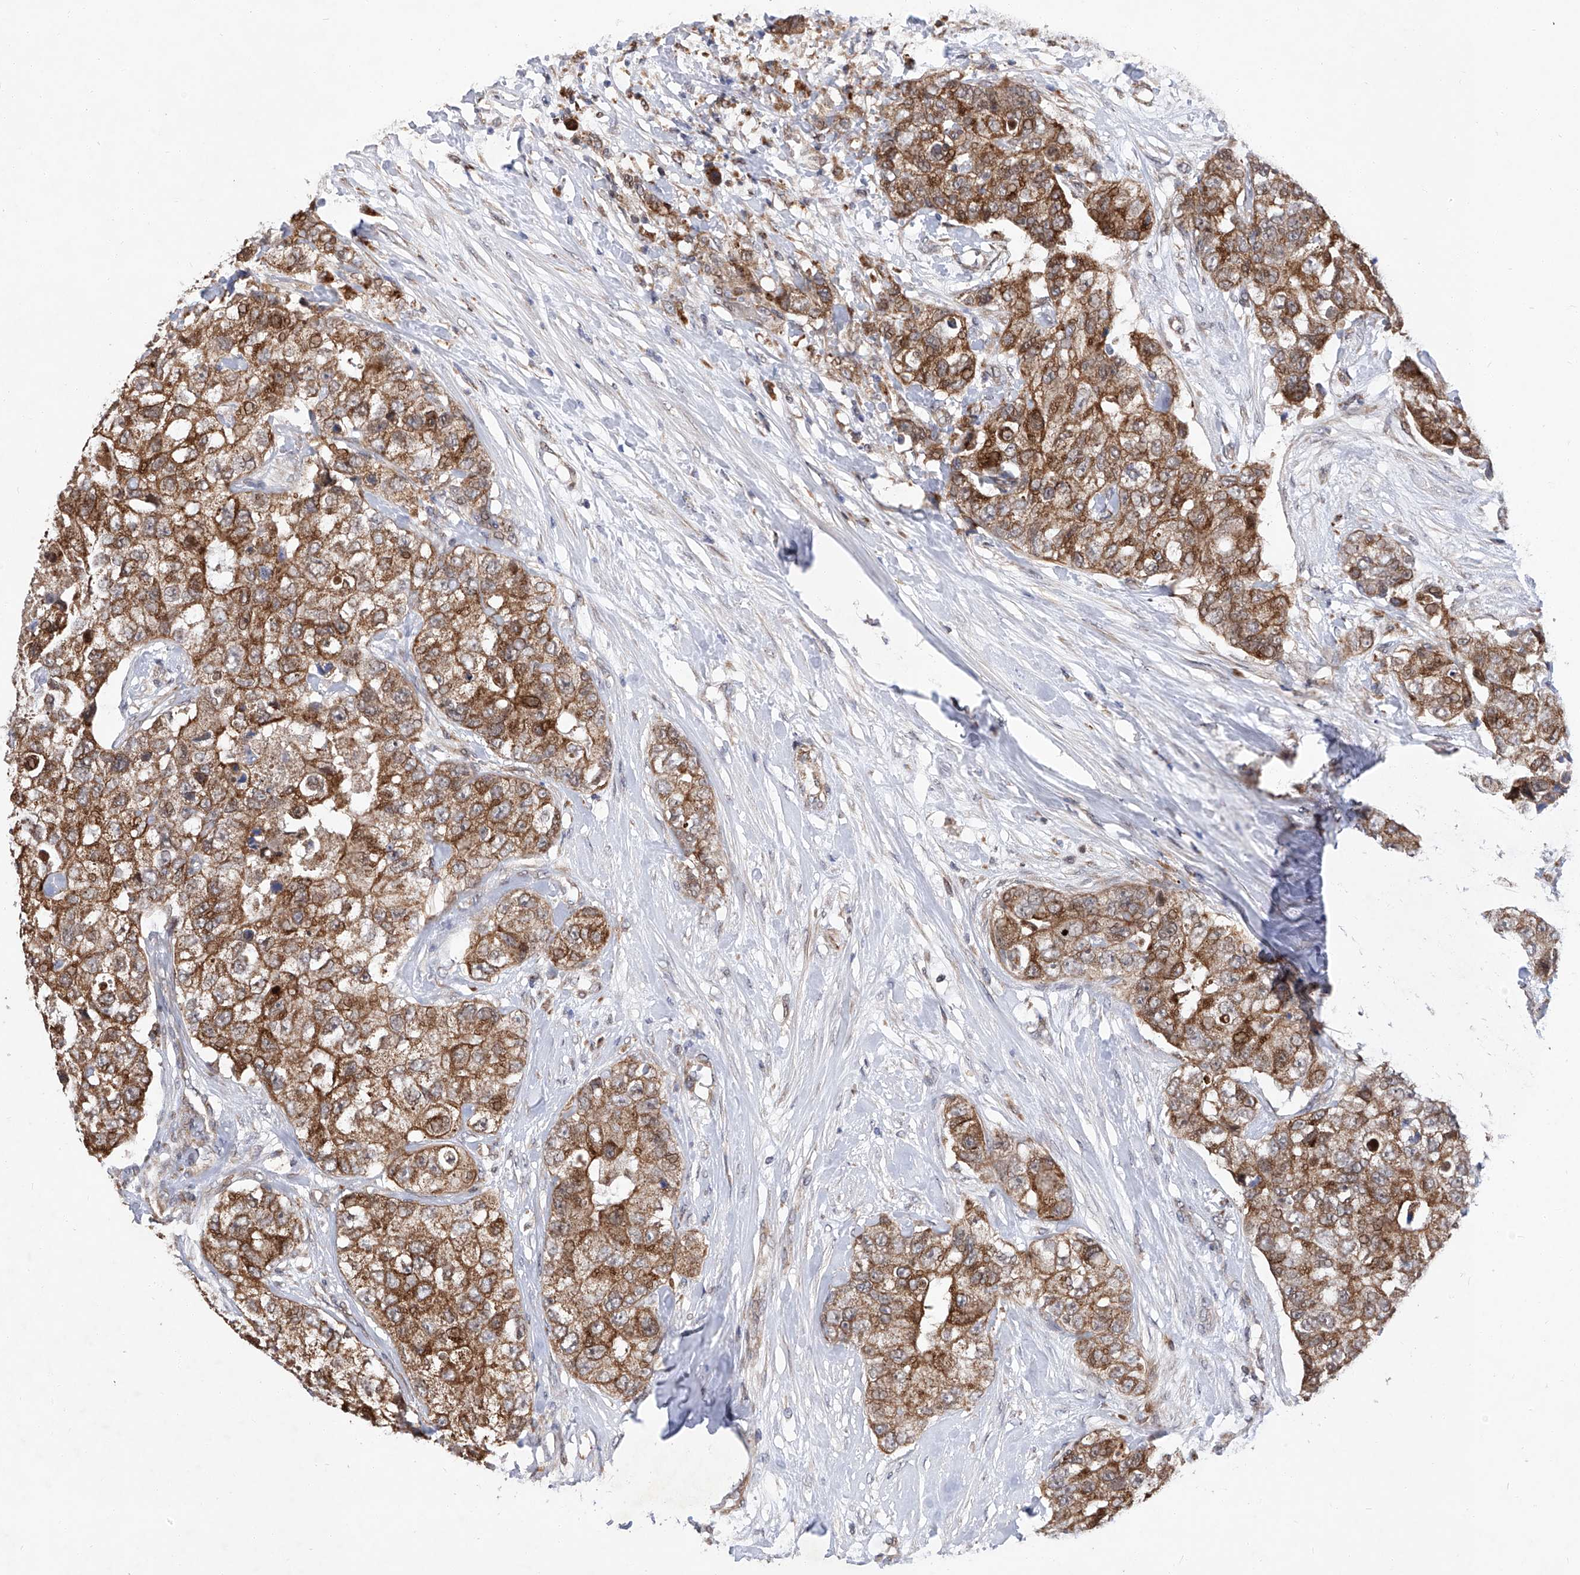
{"staining": {"intensity": "moderate", "quantity": ">75%", "location": "cytoplasmic/membranous"}, "tissue": "breast cancer", "cell_type": "Tumor cells", "image_type": "cancer", "snomed": [{"axis": "morphology", "description": "Duct carcinoma"}, {"axis": "topography", "description": "Breast"}], "caption": "Human breast cancer (invasive ductal carcinoma) stained for a protein (brown) demonstrates moderate cytoplasmic/membranous positive expression in approximately >75% of tumor cells.", "gene": "FARP2", "patient": {"sex": "female", "age": 62}}